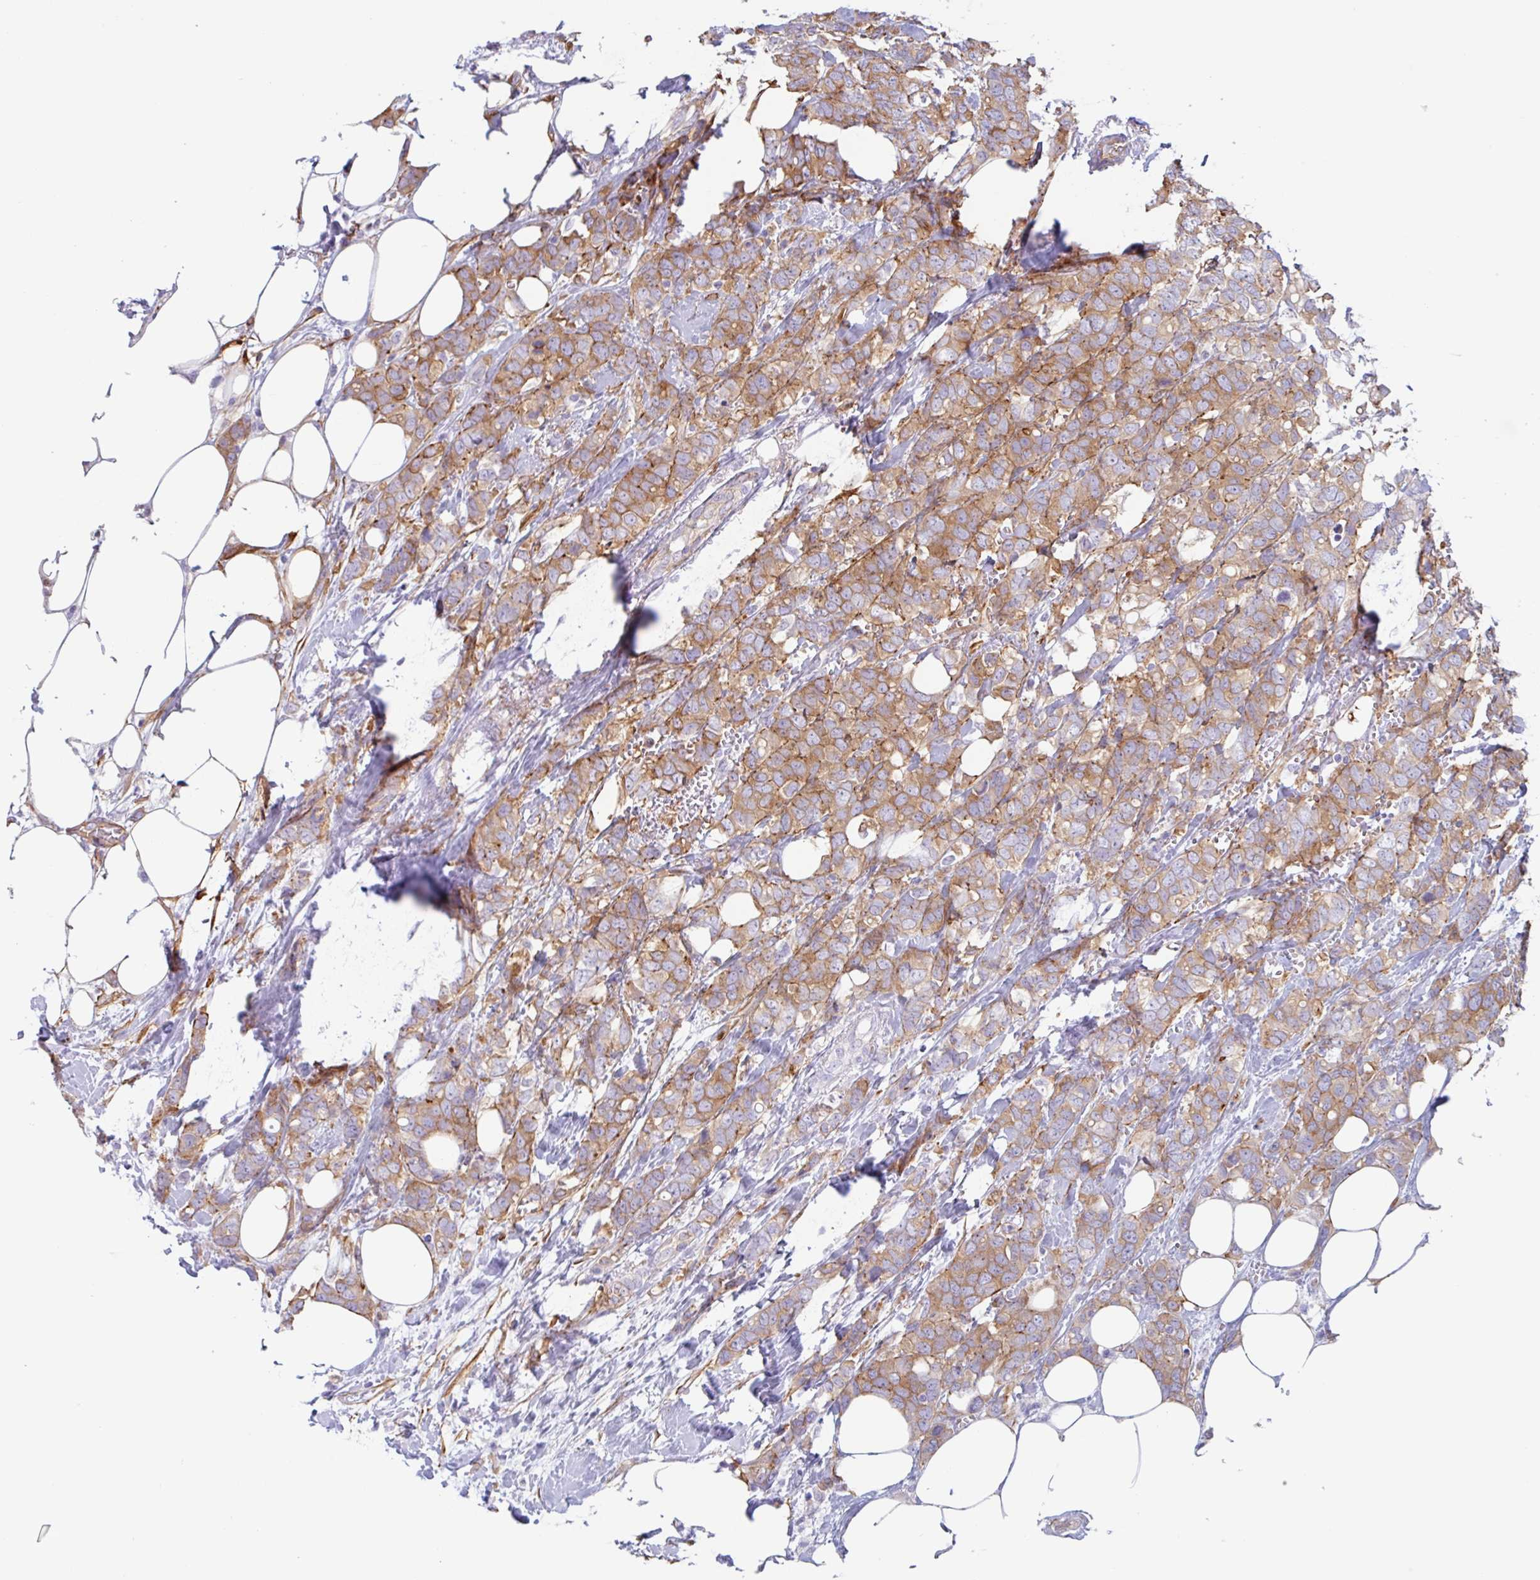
{"staining": {"intensity": "moderate", "quantity": ">75%", "location": "cytoplasmic/membranous"}, "tissue": "breast cancer", "cell_type": "Tumor cells", "image_type": "cancer", "snomed": [{"axis": "morphology", "description": "Lobular carcinoma"}, {"axis": "topography", "description": "Breast"}], "caption": "DAB (3,3'-diaminobenzidine) immunohistochemical staining of breast cancer shows moderate cytoplasmic/membranous protein positivity in approximately >75% of tumor cells.", "gene": "MYH10", "patient": {"sex": "female", "age": 91}}